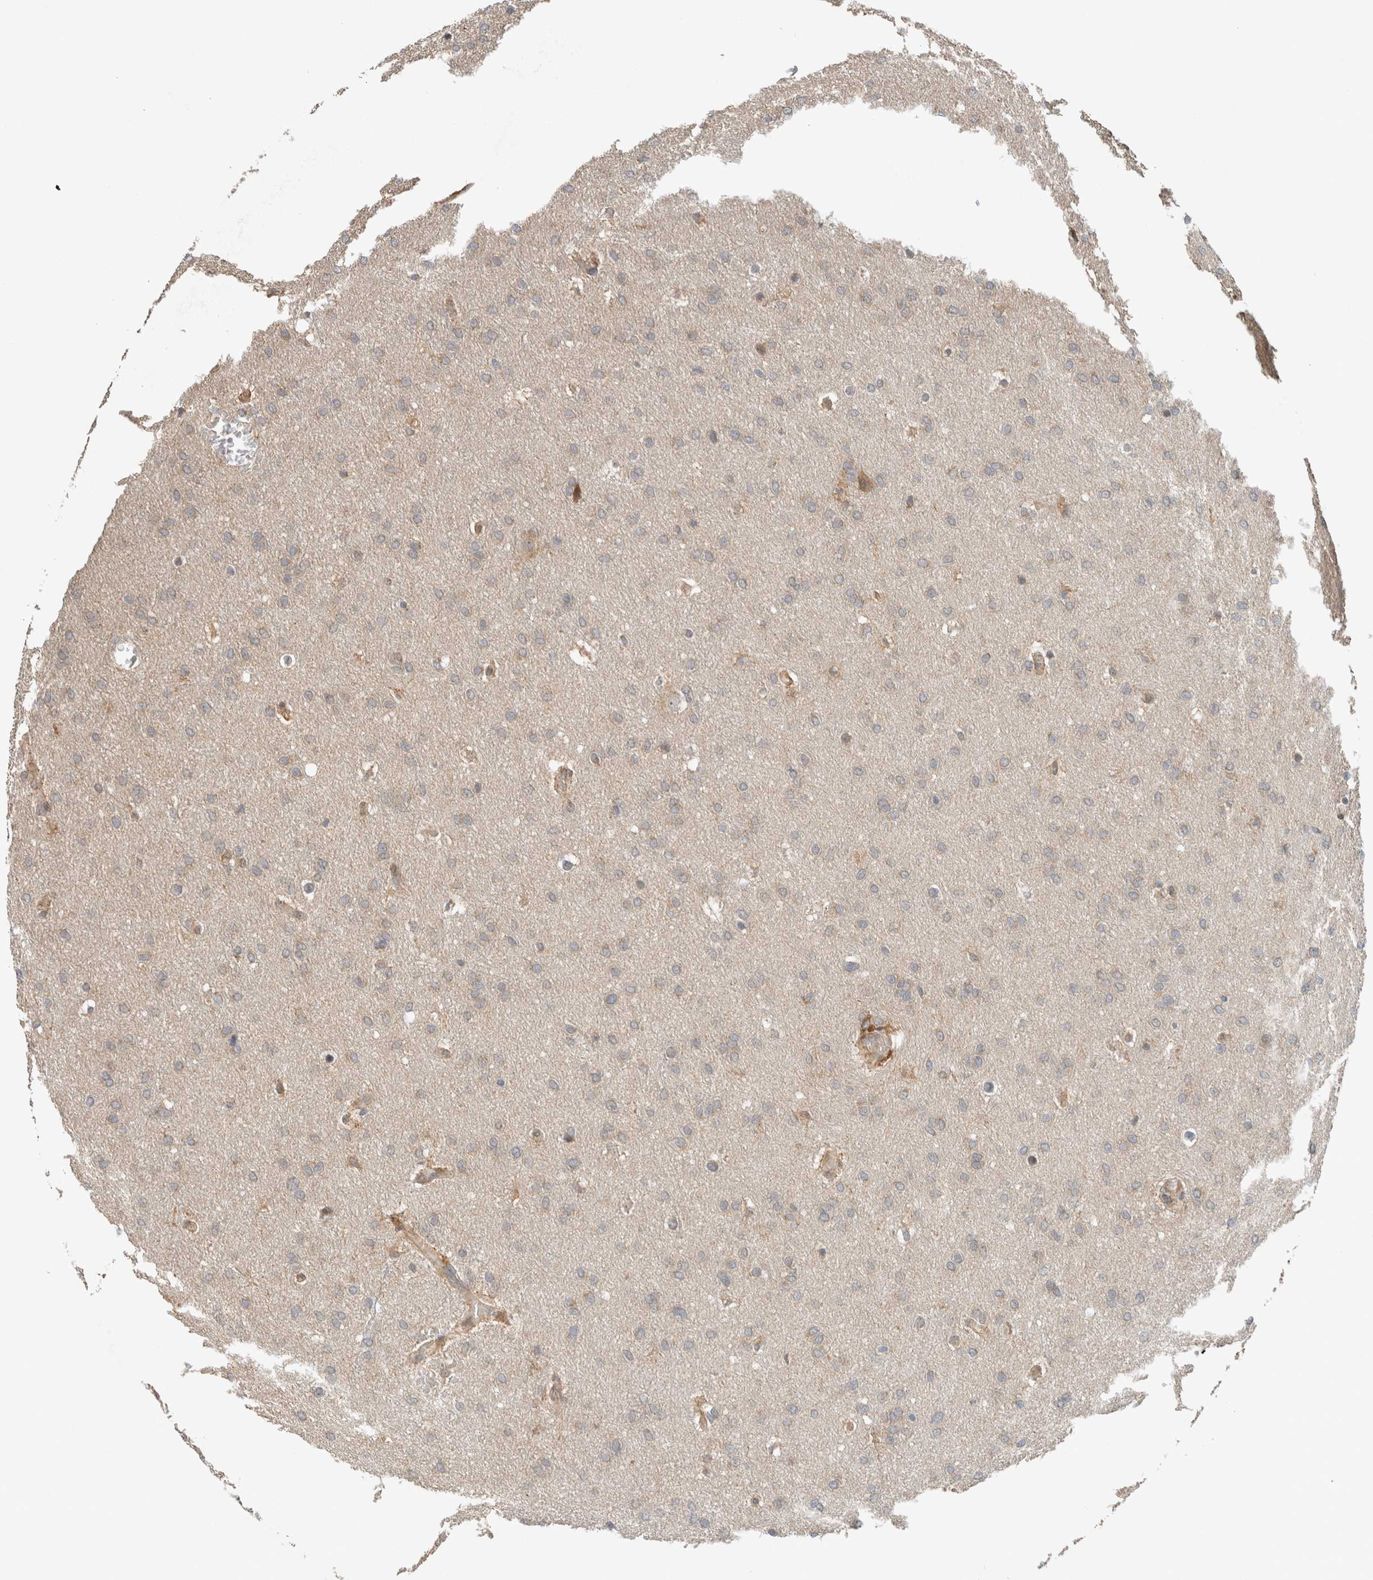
{"staining": {"intensity": "weak", "quantity": "<25%", "location": "cytoplasmic/membranous"}, "tissue": "glioma", "cell_type": "Tumor cells", "image_type": "cancer", "snomed": [{"axis": "morphology", "description": "Glioma, malignant, Low grade"}, {"axis": "topography", "description": "Brain"}], "caption": "Malignant glioma (low-grade) was stained to show a protein in brown. There is no significant positivity in tumor cells.", "gene": "GINS4", "patient": {"sex": "female", "age": 37}}